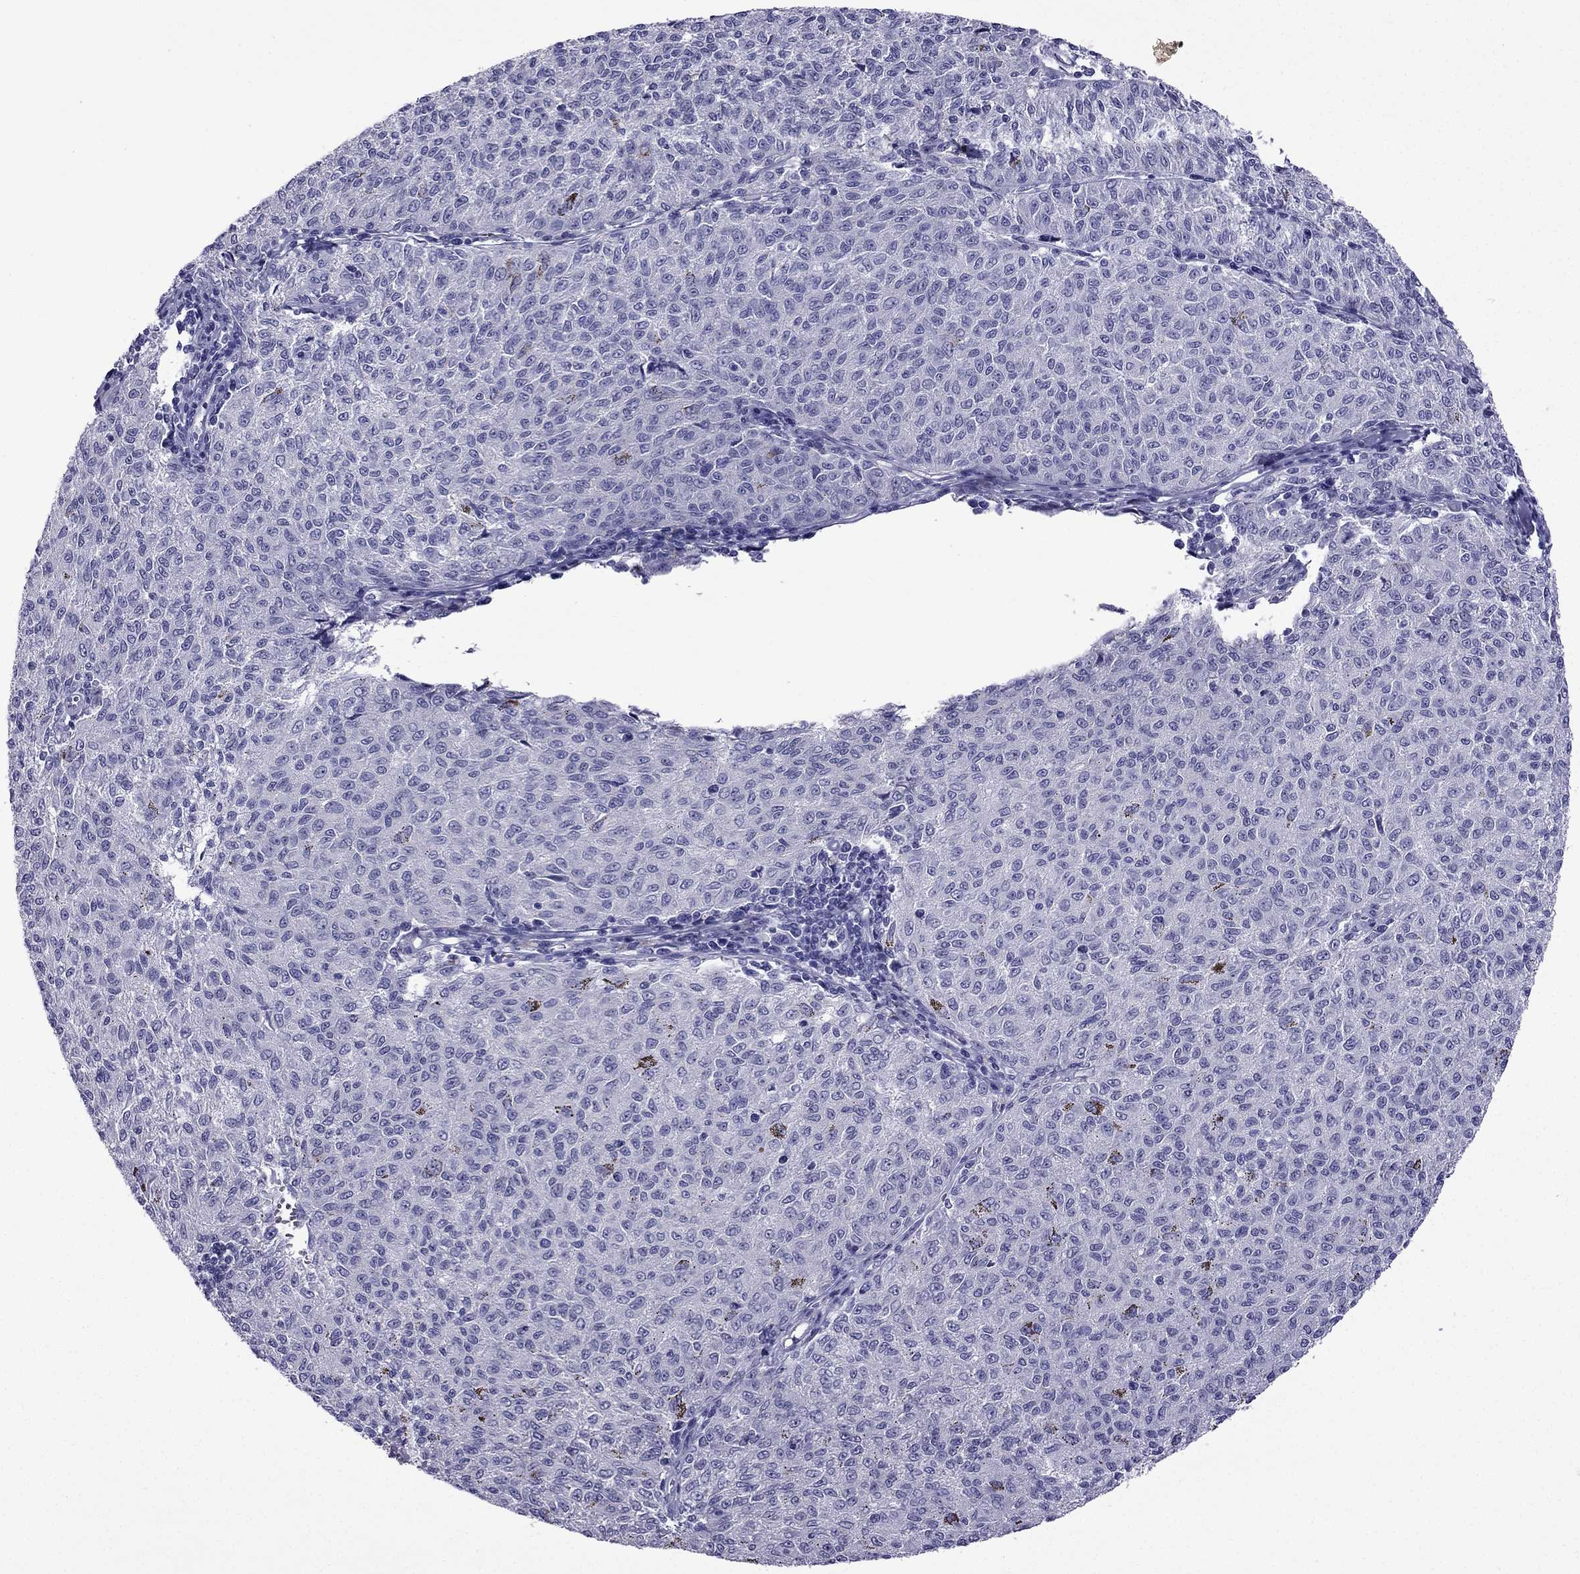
{"staining": {"intensity": "negative", "quantity": "none", "location": "none"}, "tissue": "melanoma", "cell_type": "Tumor cells", "image_type": "cancer", "snomed": [{"axis": "morphology", "description": "Malignant melanoma, NOS"}, {"axis": "topography", "description": "Skin"}], "caption": "IHC of human malignant melanoma displays no staining in tumor cells. (Immunohistochemistry, brightfield microscopy, high magnification).", "gene": "GJA8", "patient": {"sex": "female", "age": 72}}